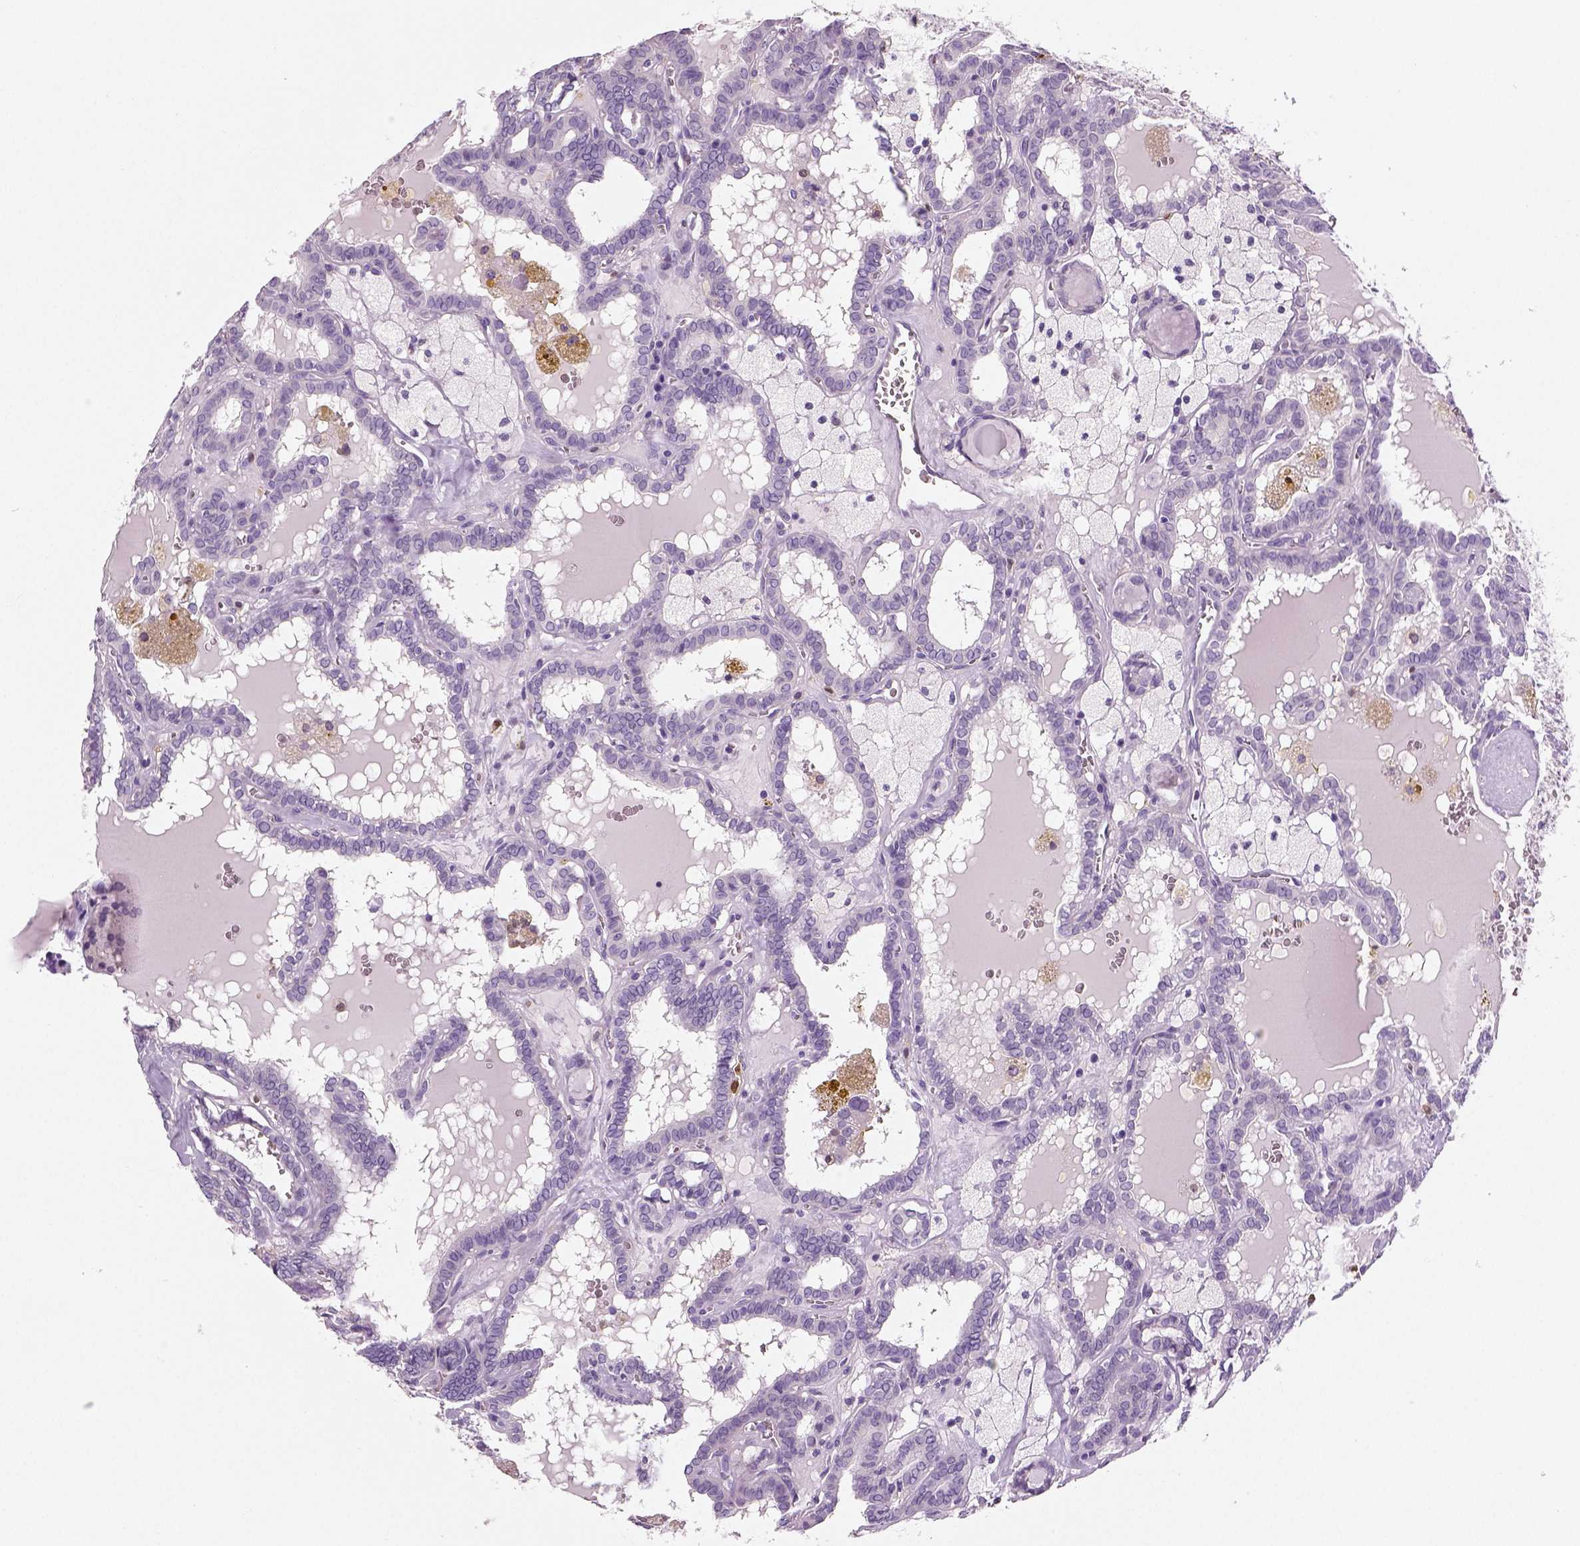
{"staining": {"intensity": "negative", "quantity": "none", "location": "none"}, "tissue": "thyroid cancer", "cell_type": "Tumor cells", "image_type": "cancer", "snomed": [{"axis": "morphology", "description": "Papillary adenocarcinoma, NOS"}, {"axis": "topography", "description": "Thyroid gland"}], "caption": "Tumor cells show no significant positivity in thyroid cancer.", "gene": "NECAB2", "patient": {"sex": "female", "age": 39}}